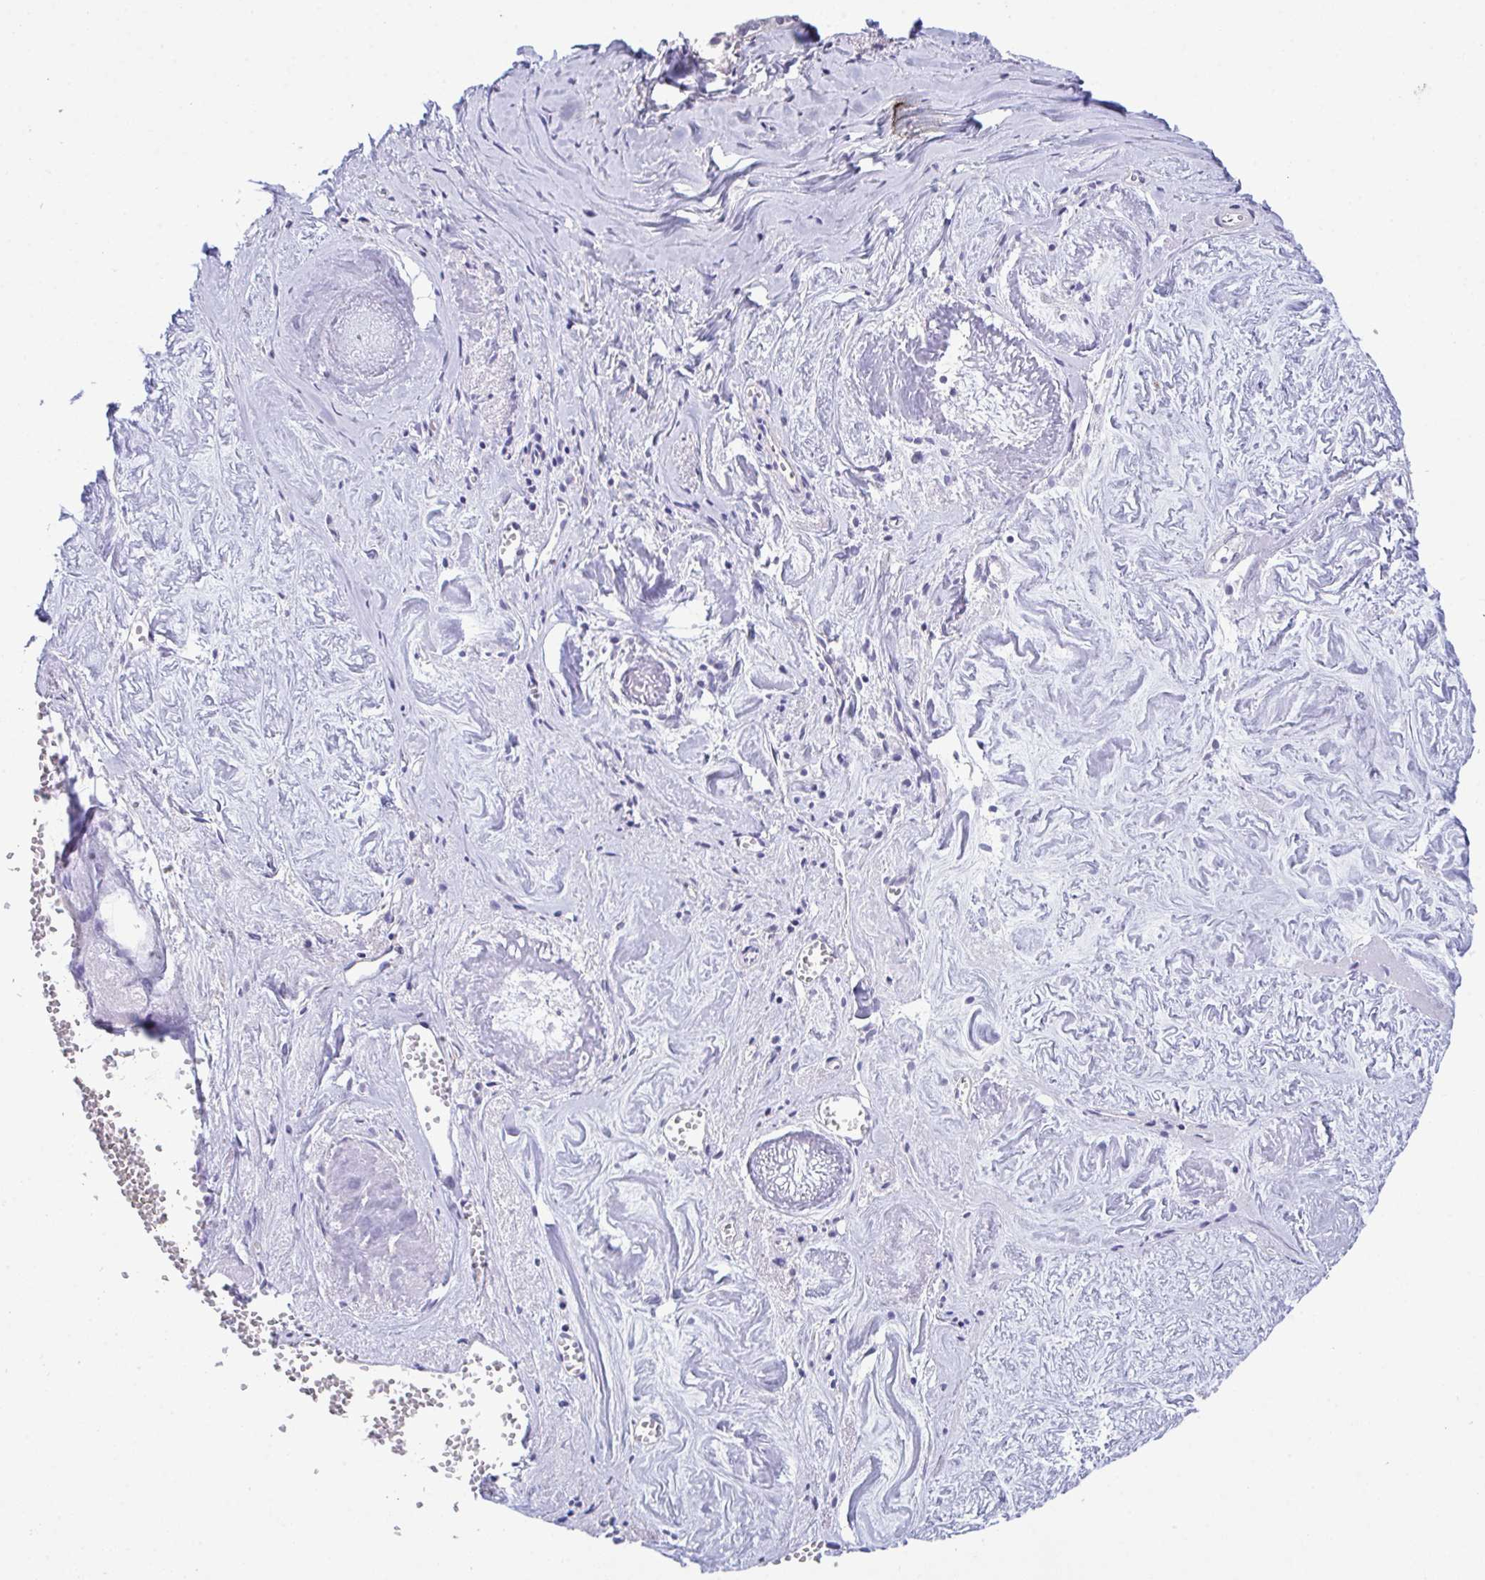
{"staining": {"intensity": "negative", "quantity": "none", "location": "none"}, "tissue": "ovarian cancer", "cell_type": "Tumor cells", "image_type": "cancer", "snomed": [{"axis": "morphology", "description": "Cystadenocarcinoma, mucinous, NOS"}, {"axis": "topography", "description": "Ovary"}], "caption": "Tumor cells are negative for brown protein staining in mucinous cystadenocarcinoma (ovarian).", "gene": "ATP6V0D2", "patient": {"sex": "female", "age": 90}}